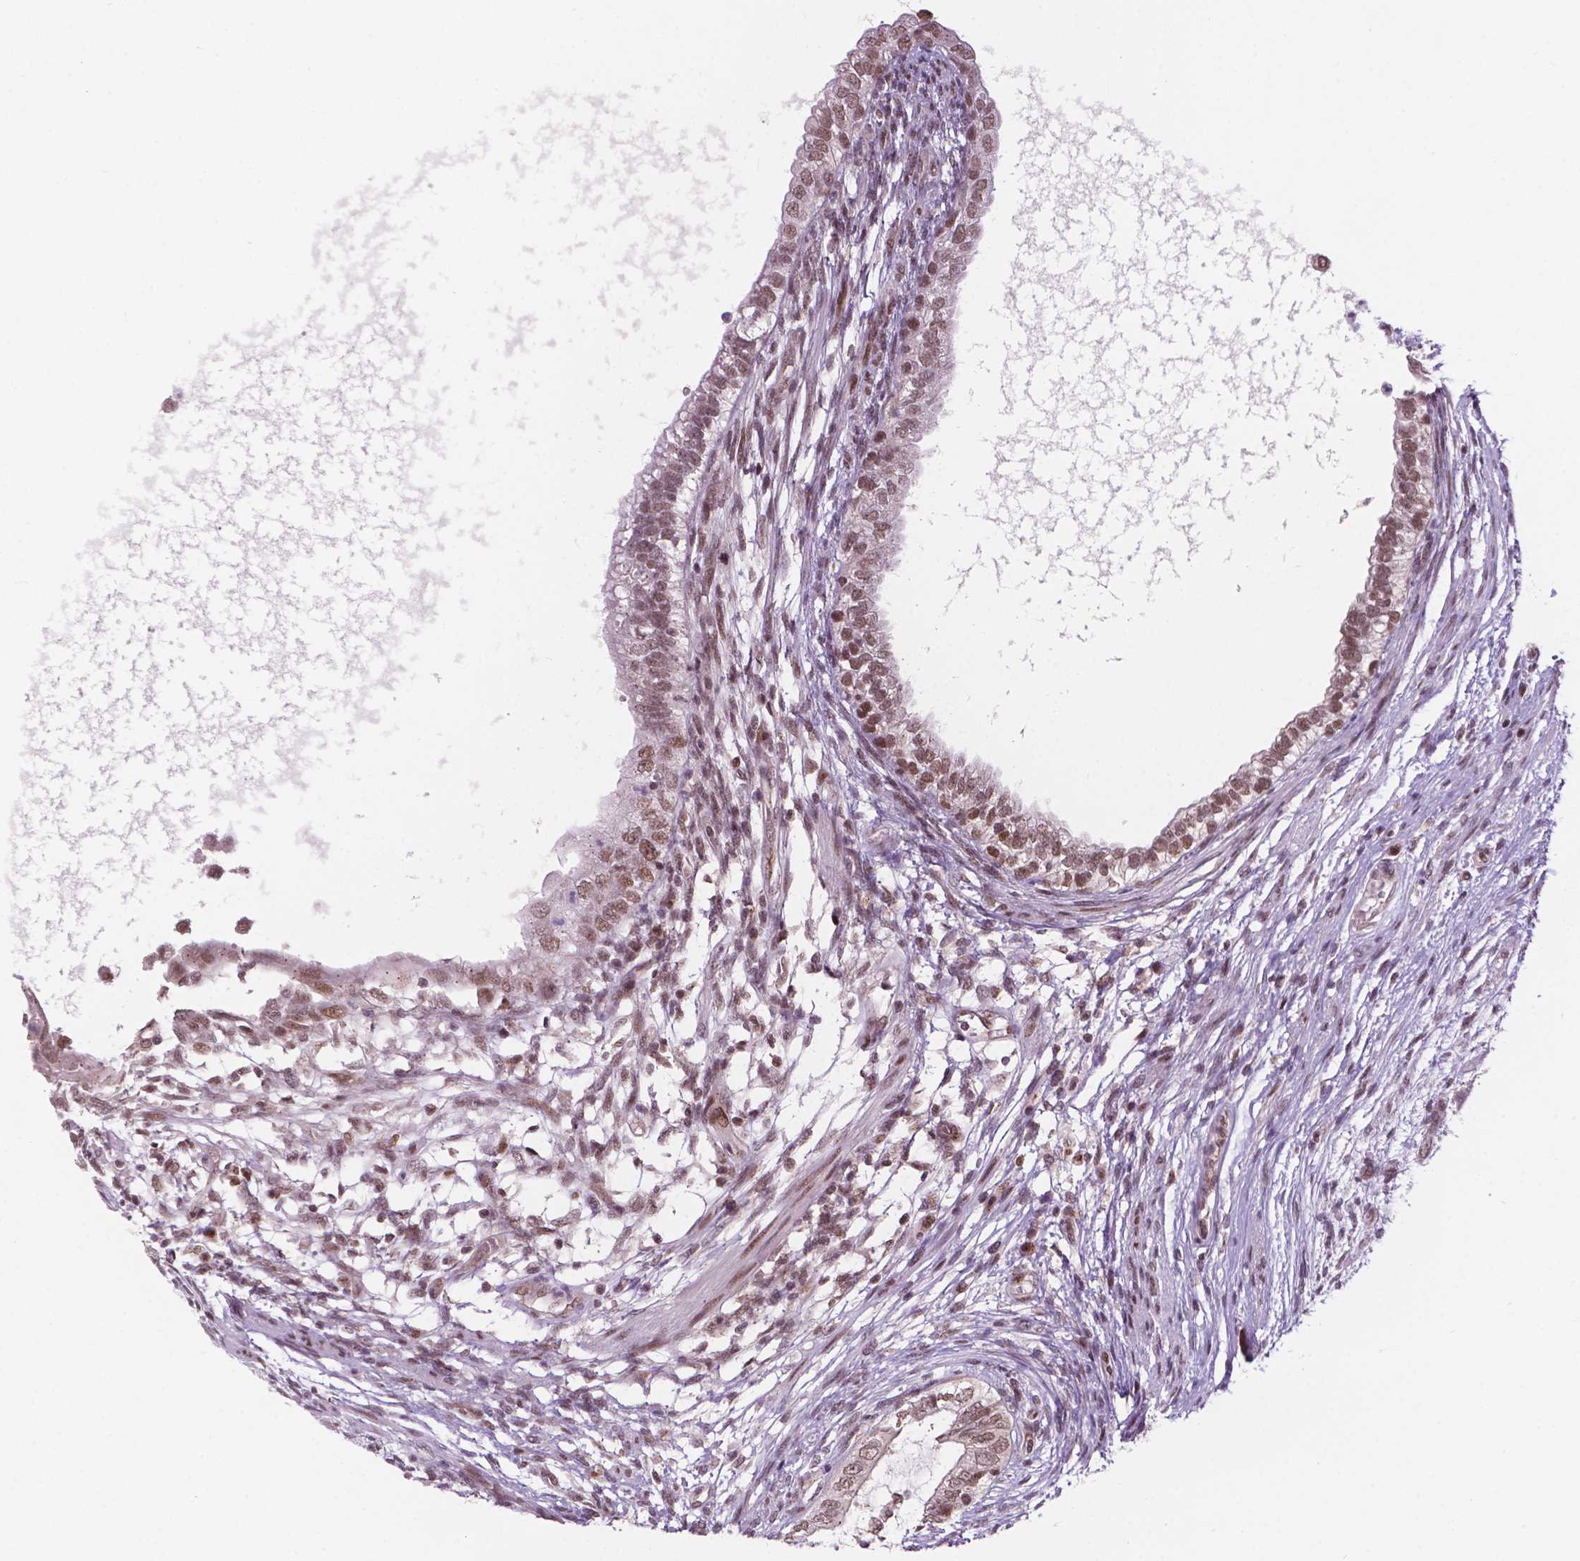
{"staining": {"intensity": "moderate", "quantity": ">75%", "location": "nuclear"}, "tissue": "testis cancer", "cell_type": "Tumor cells", "image_type": "cancer", "snomed": [{"axis": "morphology", "description": "Carcinoma, Embryonal, NOS"}, {"axis": "topography", "description": "Testis"}], "caption": "Immunohistochemistry (DAB (3,3'-diaminobenzidine)) staining of human testis embryonal carcinoma reveals moderate nuclear protein expression in about >75% of tumor cells.", "gene": "PER2", "patient": {"sex": "male", "age": 26}}